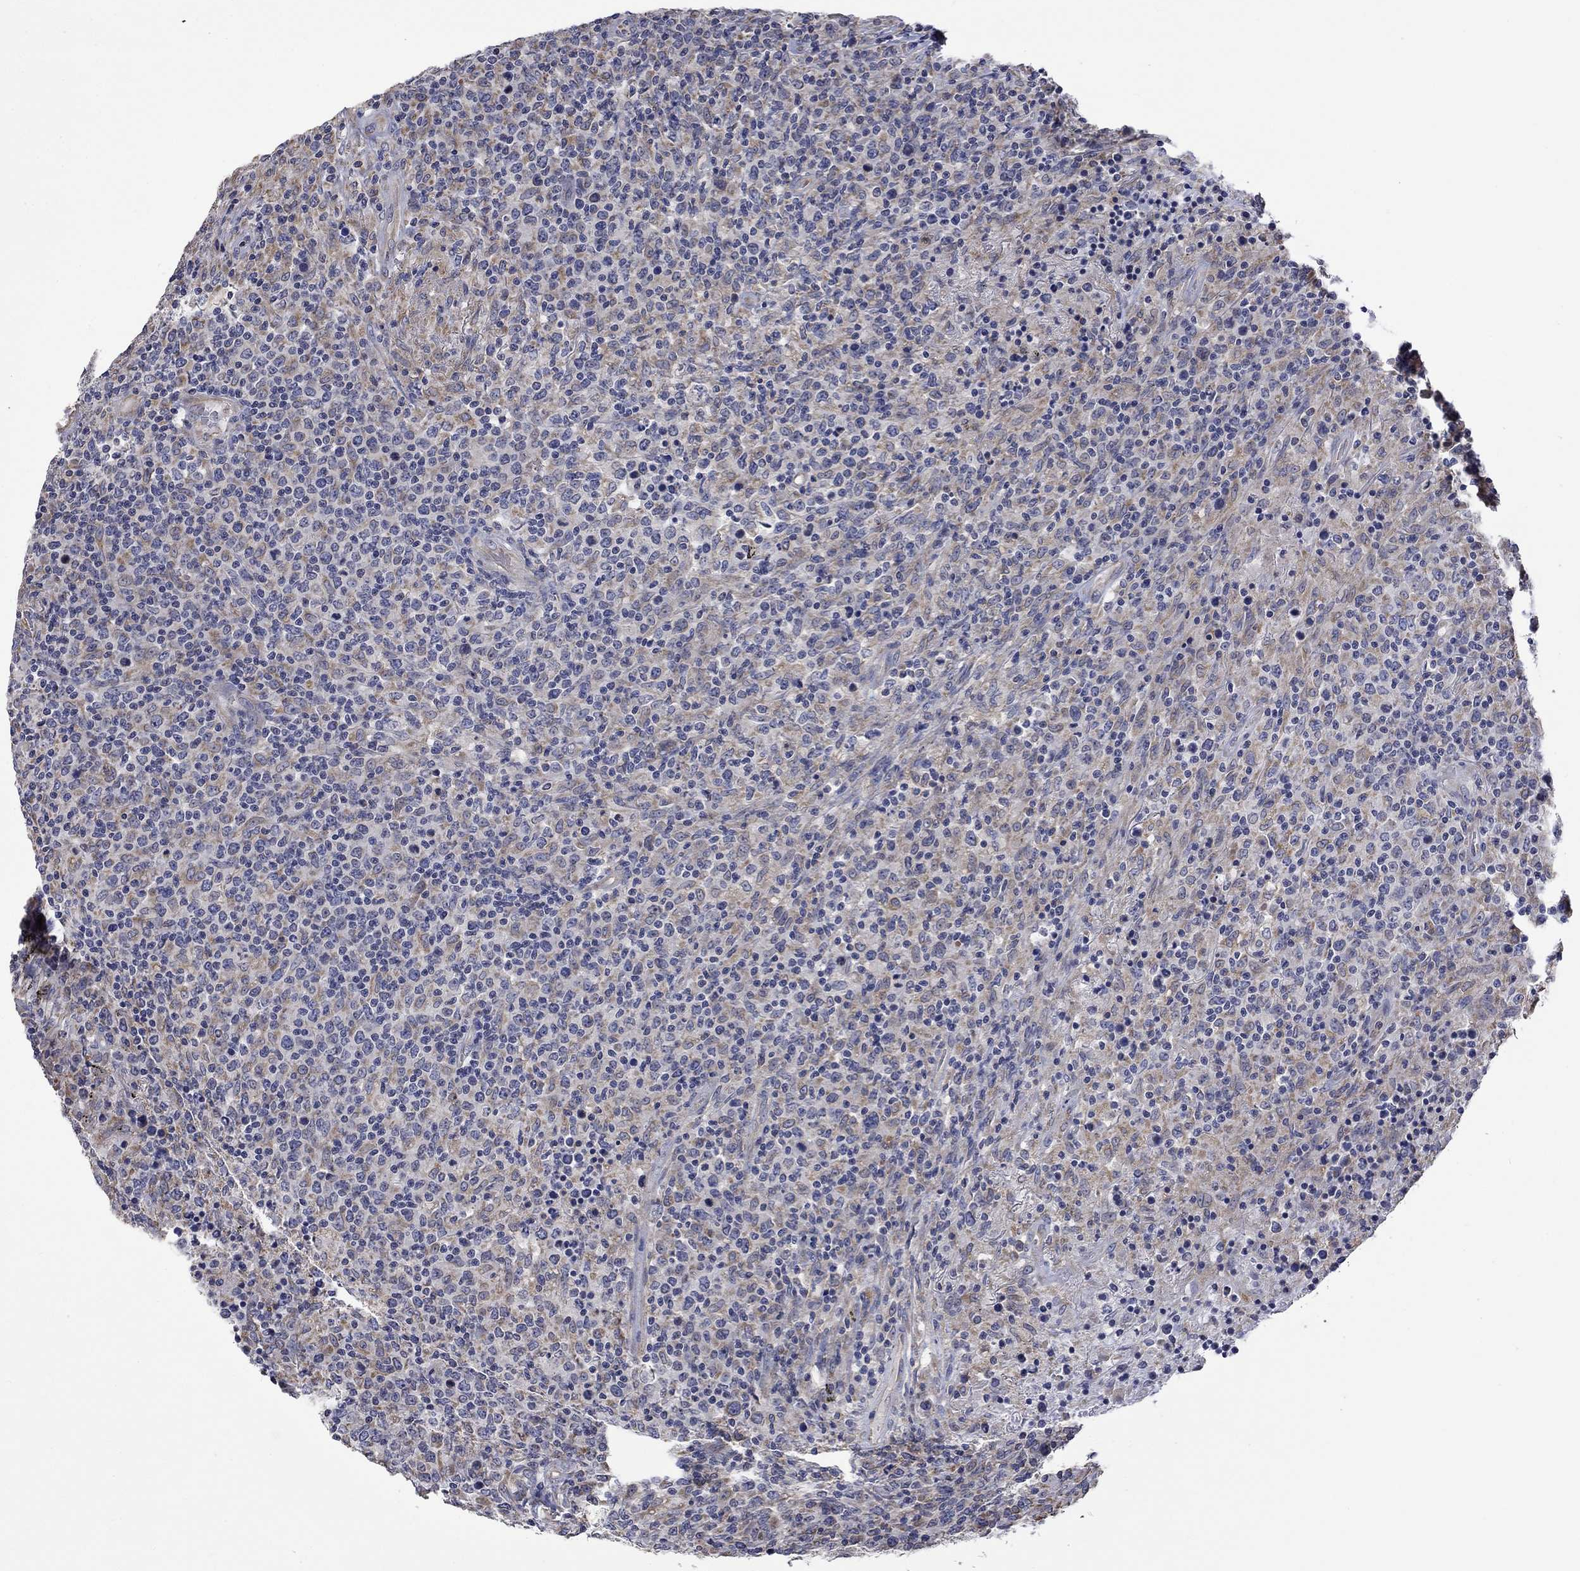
{"staining": {"intensity": "weak", "quantity": "25%-75%", "location": "cytoplasmic/membranous"}, "tissue": "lymphoma", "cell_type": "Tumor cells", "image_type": "cancer", "snomed": [{"axis": "morphology", "description": "Malignant lymphoma, non-Hodgkin's type, High grade"}, {"axis": "topography", "description": "Lung"}], "caption": "This micrograph demonstrates immunohistochemistry staining of human lymphoma, with low weak cytoplasmic/membranous positivity in about 25%-75% of tumor cells.", "gene": "CAMKK2", "patient": {"sex": "male", "age": 79}}